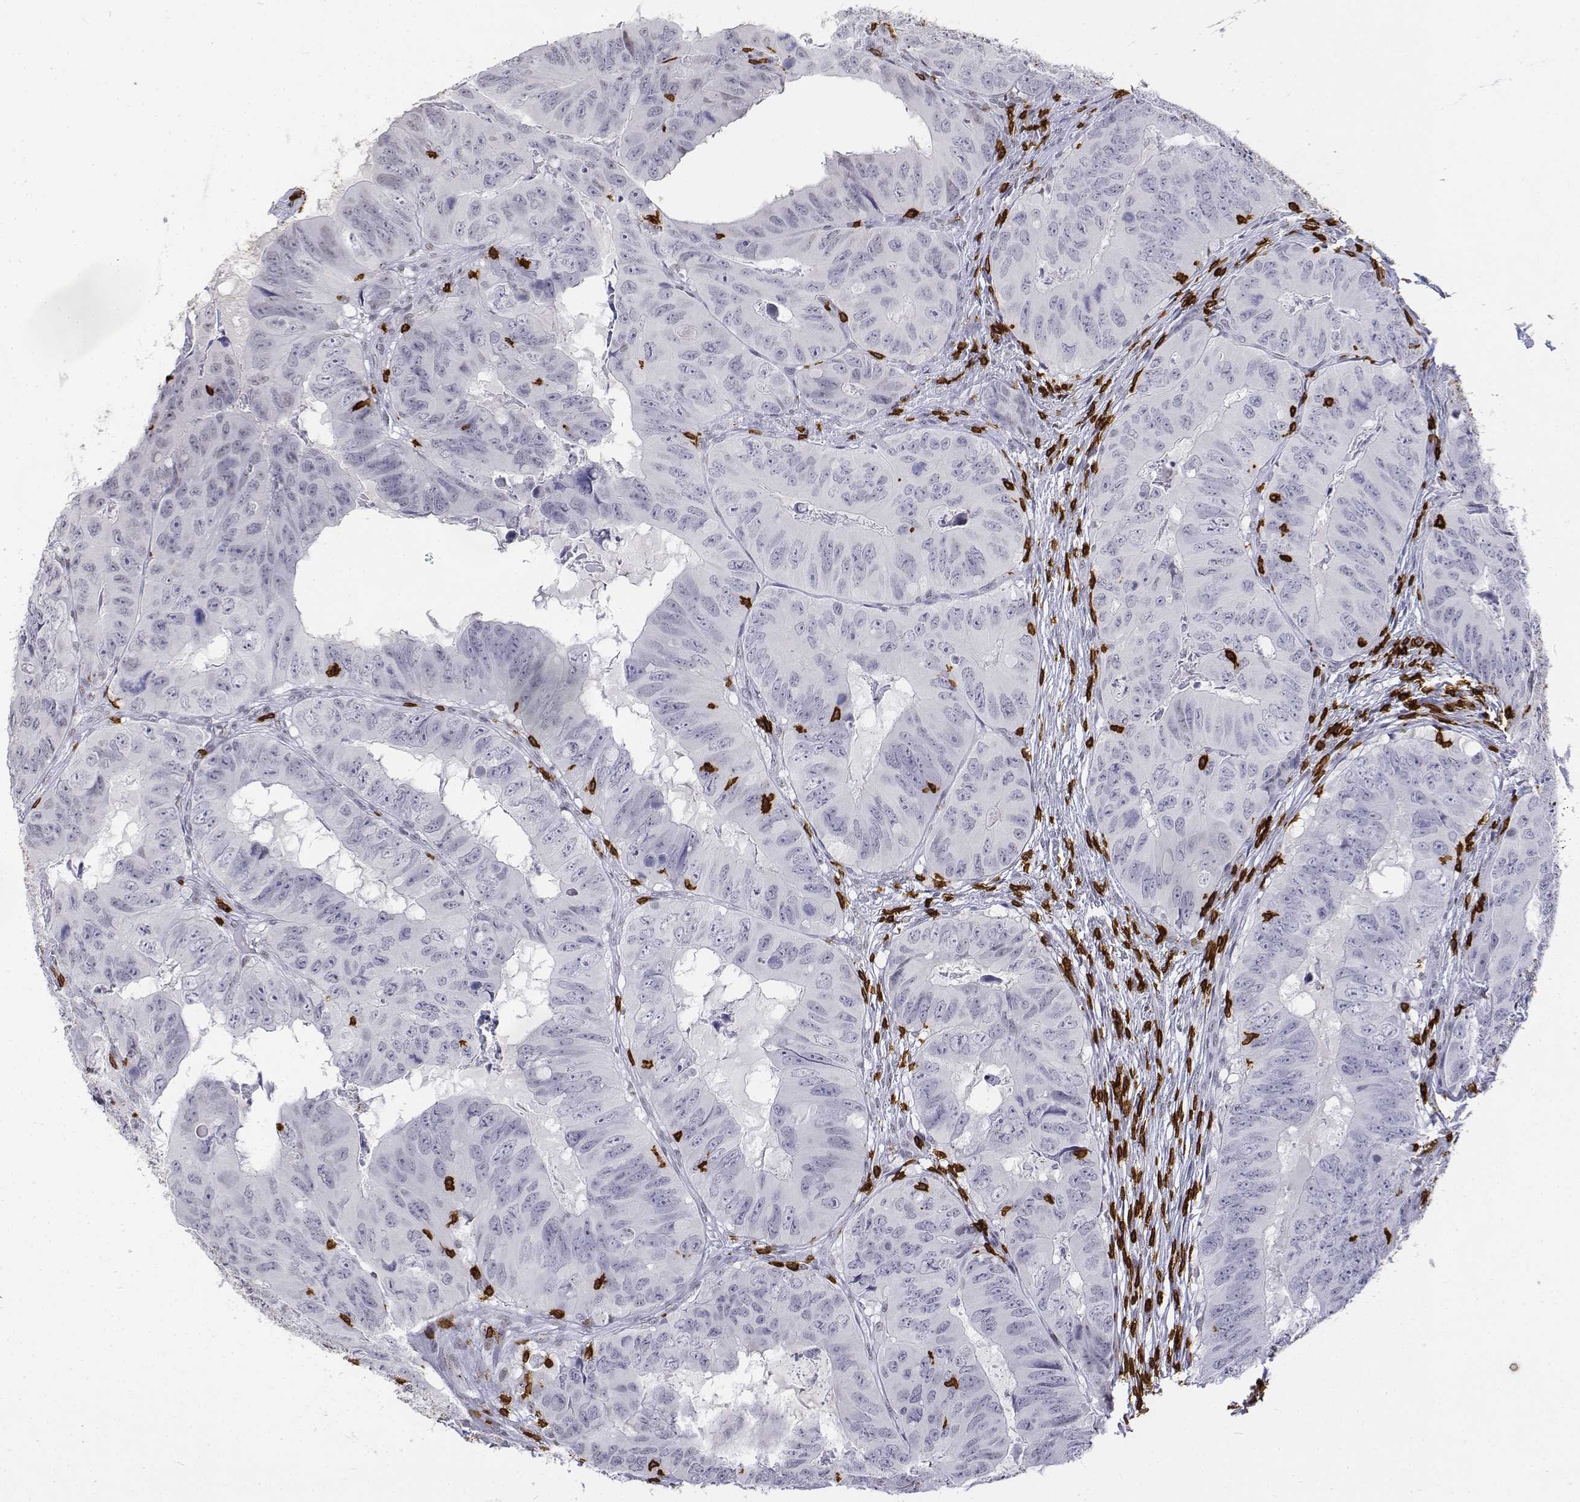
{"staining": {"intensity": "negative", "quantity": "none", "location": "none"}, "tissue": "colorectal cancer", "cell_type": "Tumor cells", "image_type": "cancer", "snomed": [{"axis": "morphology", "description": "Adenocarcinoma, NOS"}, {"axis": "topography", "description": "Colon"}], "caption": "Micrograph shows no significant protein positivity in tumor cells of colorectal cancer (adenocarcinoma).", "gene": "CD3E", "patient": {"sex": "male", "age": 79}}